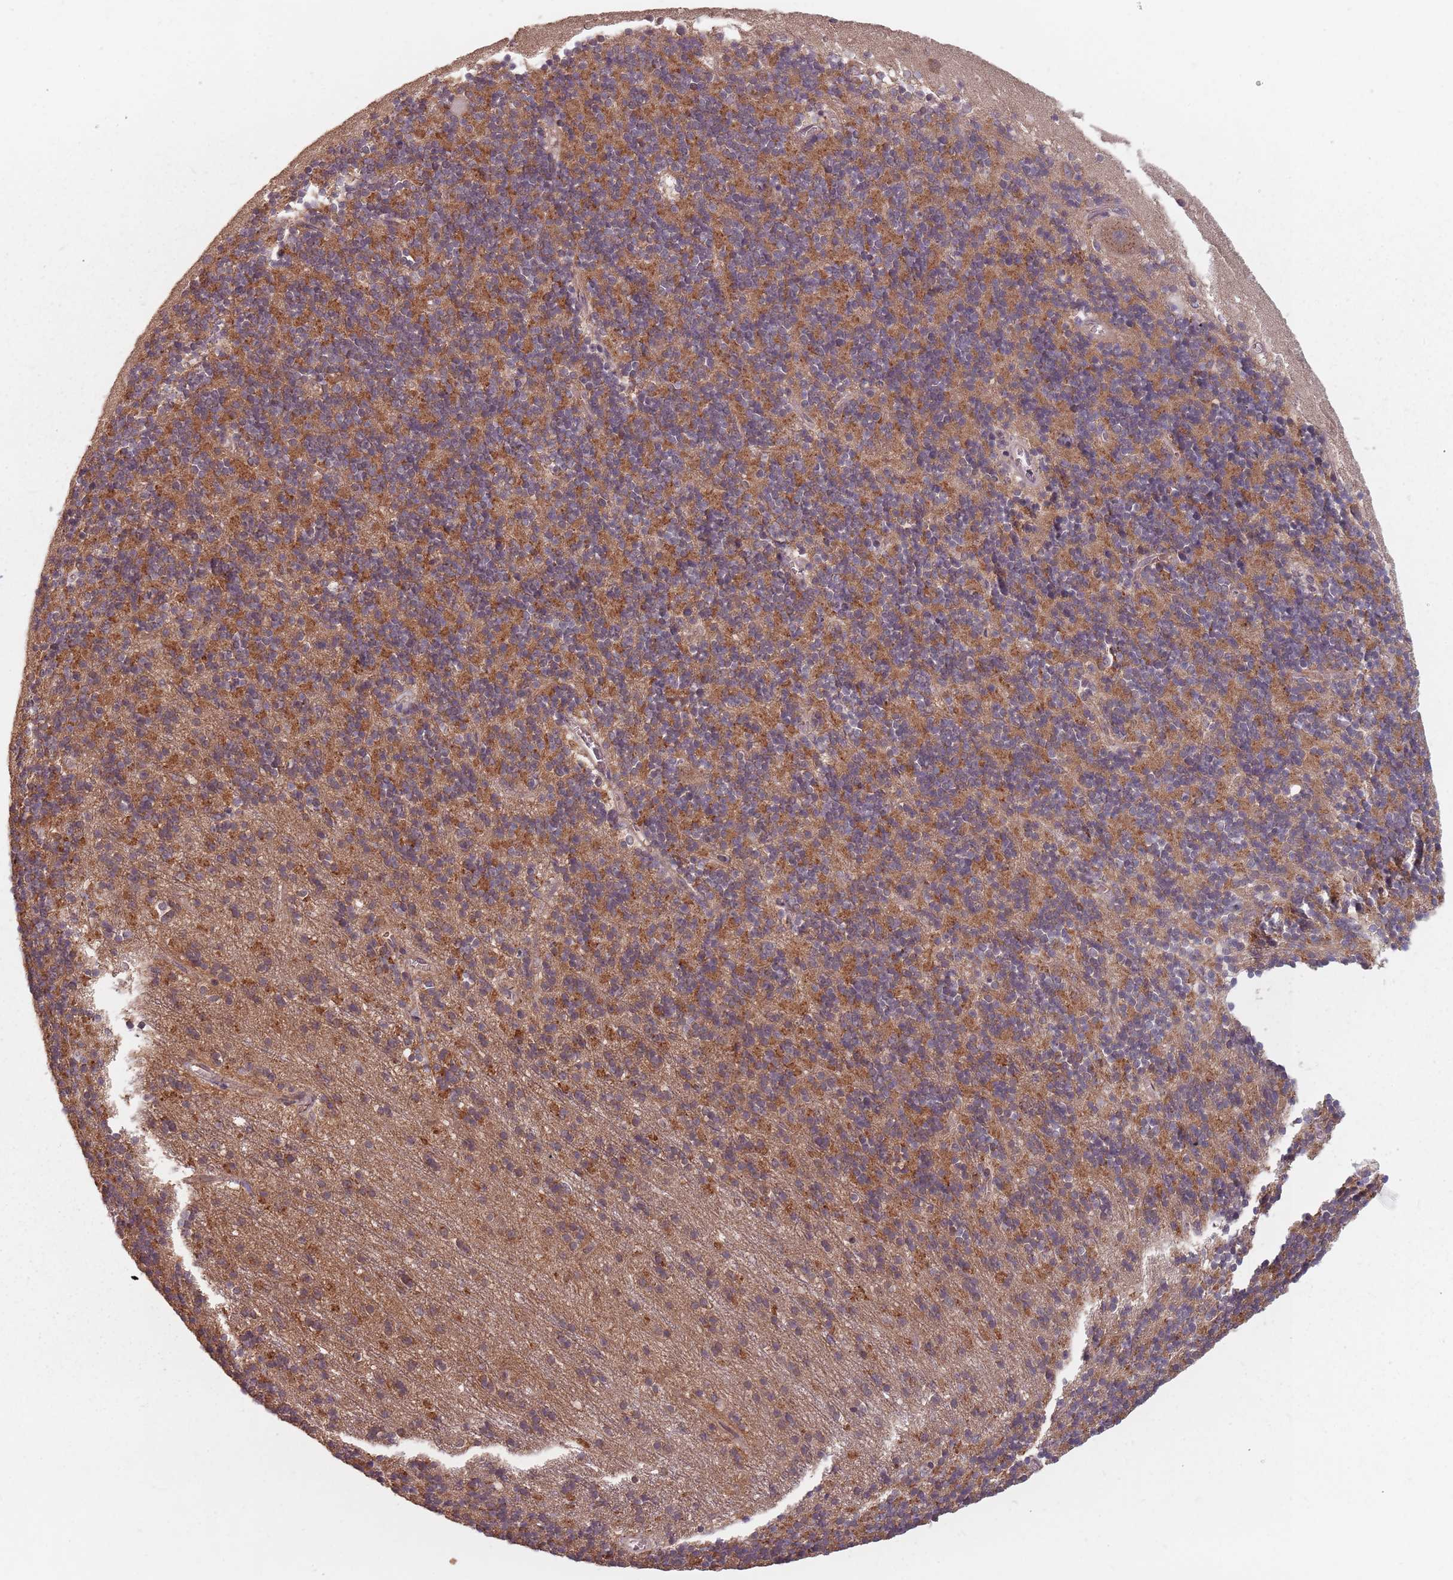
{"staining": {"intensity": "moderate", "quantity": "25%-75%", "location": "cytoplasmic/membranous"}, "tissue": "cerebellum", "cell_type": "Cells in granular layer", "image_type": "normal", "snomed": [{"axis": "morphology", "description": "Normal tissue, NOS"}, {"axis": "topography", "description": "Cerebellum"}], "caption": "A brown stain shows moderate cytoplasmic/membranous expression of a protein in cells in granular layer of normal human cerebellum.", "gene": "C3orf14", "patient": {"sex": "male", "age": 54}}